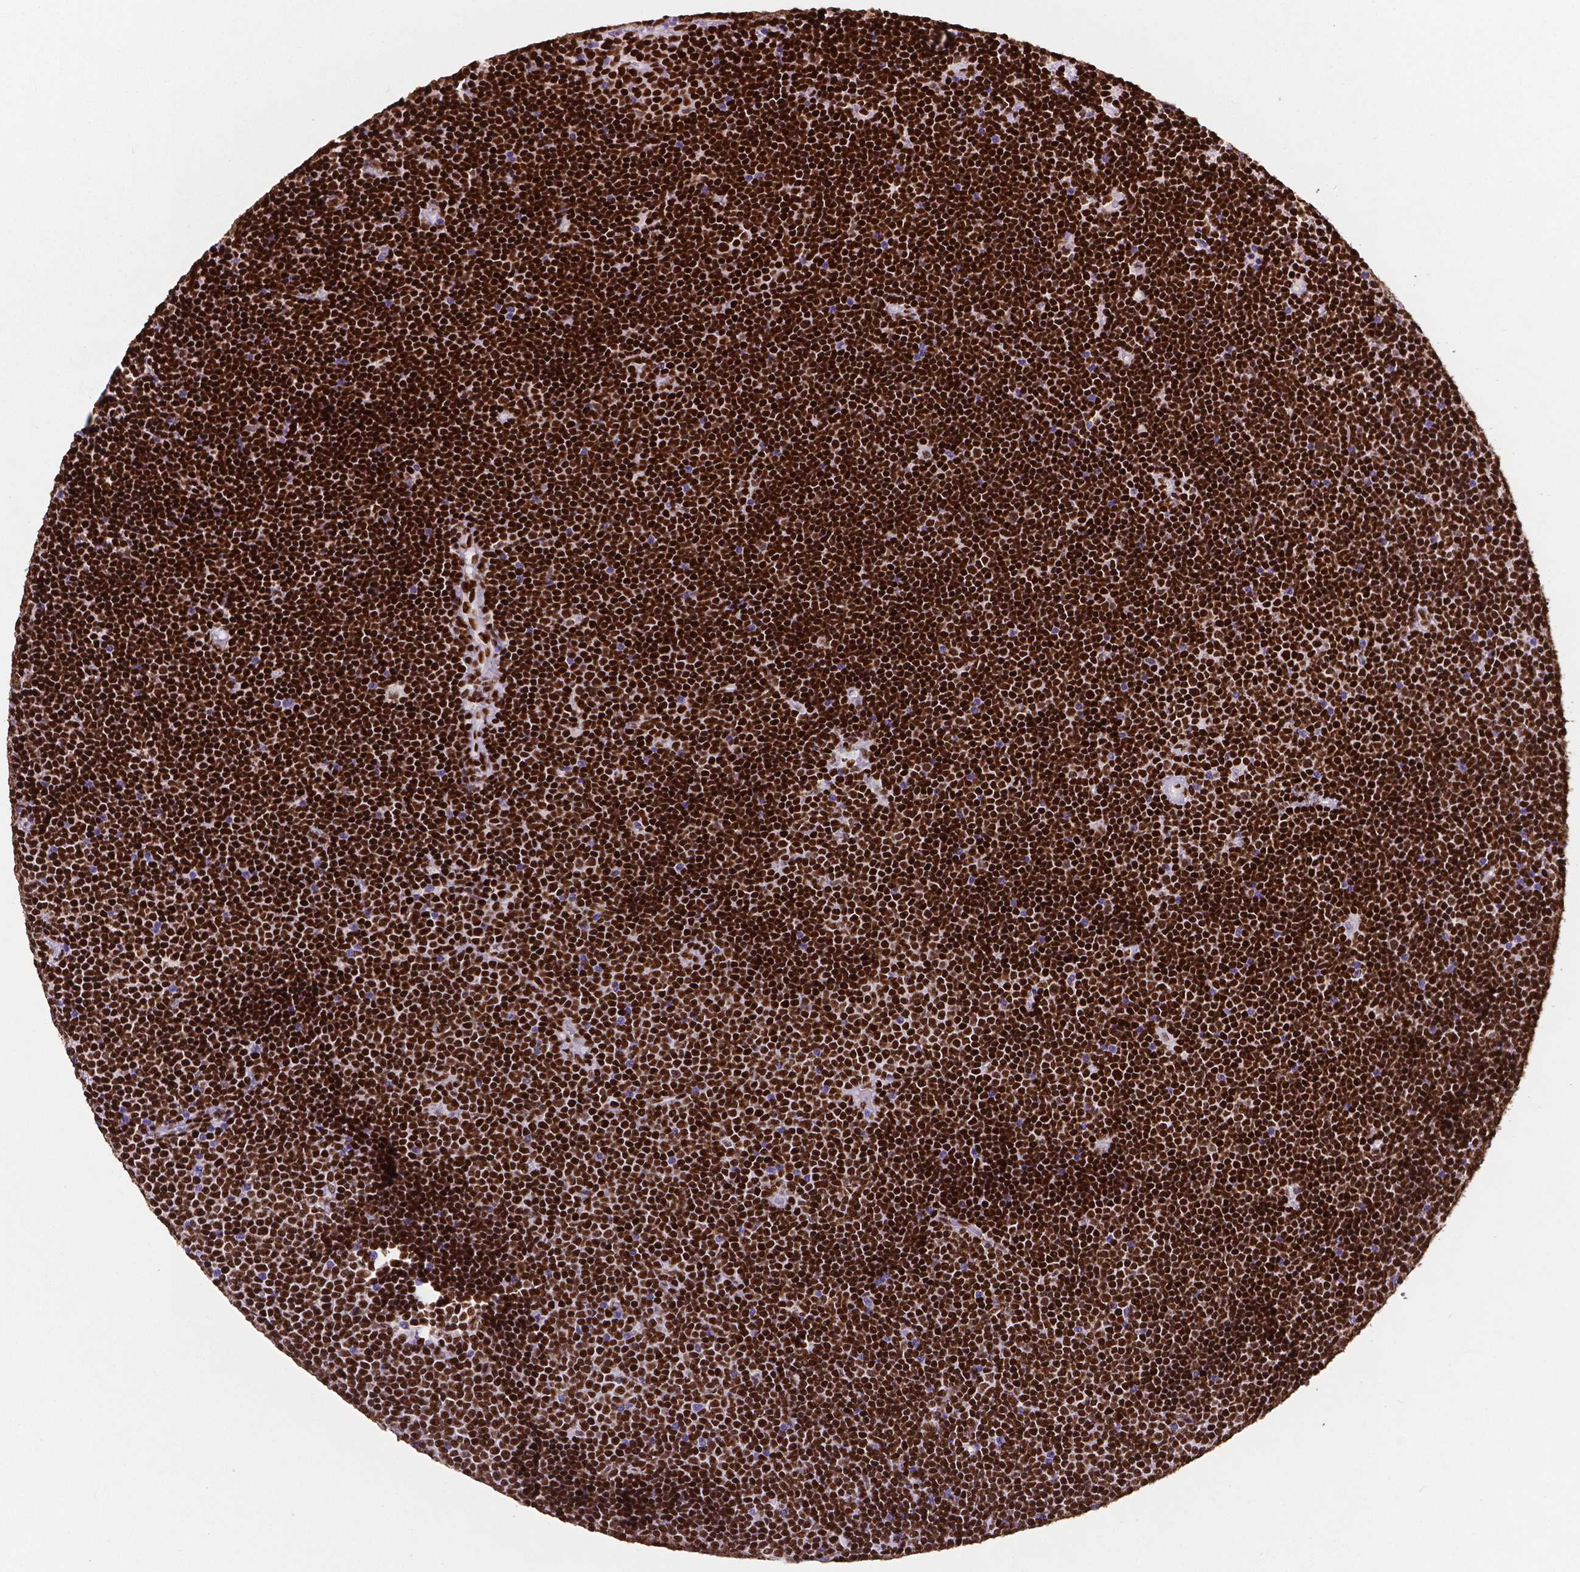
{"staining": {"intensity": "strong", "quantity": ">75%", "location": "nuclear"}, "tissue": "lymphoma", "cell_type": "Tumor cells", "image_type": "cancer", "snomed": [{"axis": "morphology", "description": "Malignant lymphoma, non-Hodgkin's type, Low grade"}, {"axis": "topography", "description": "Brain"}], "caption": "This is a histology image of immunohistochemistry staining of lymphoma, which shows strong positivity in the nuclear of tumor cells.", "gene": "MEF2C", "patient": {"sex": "female", "age": 66}}